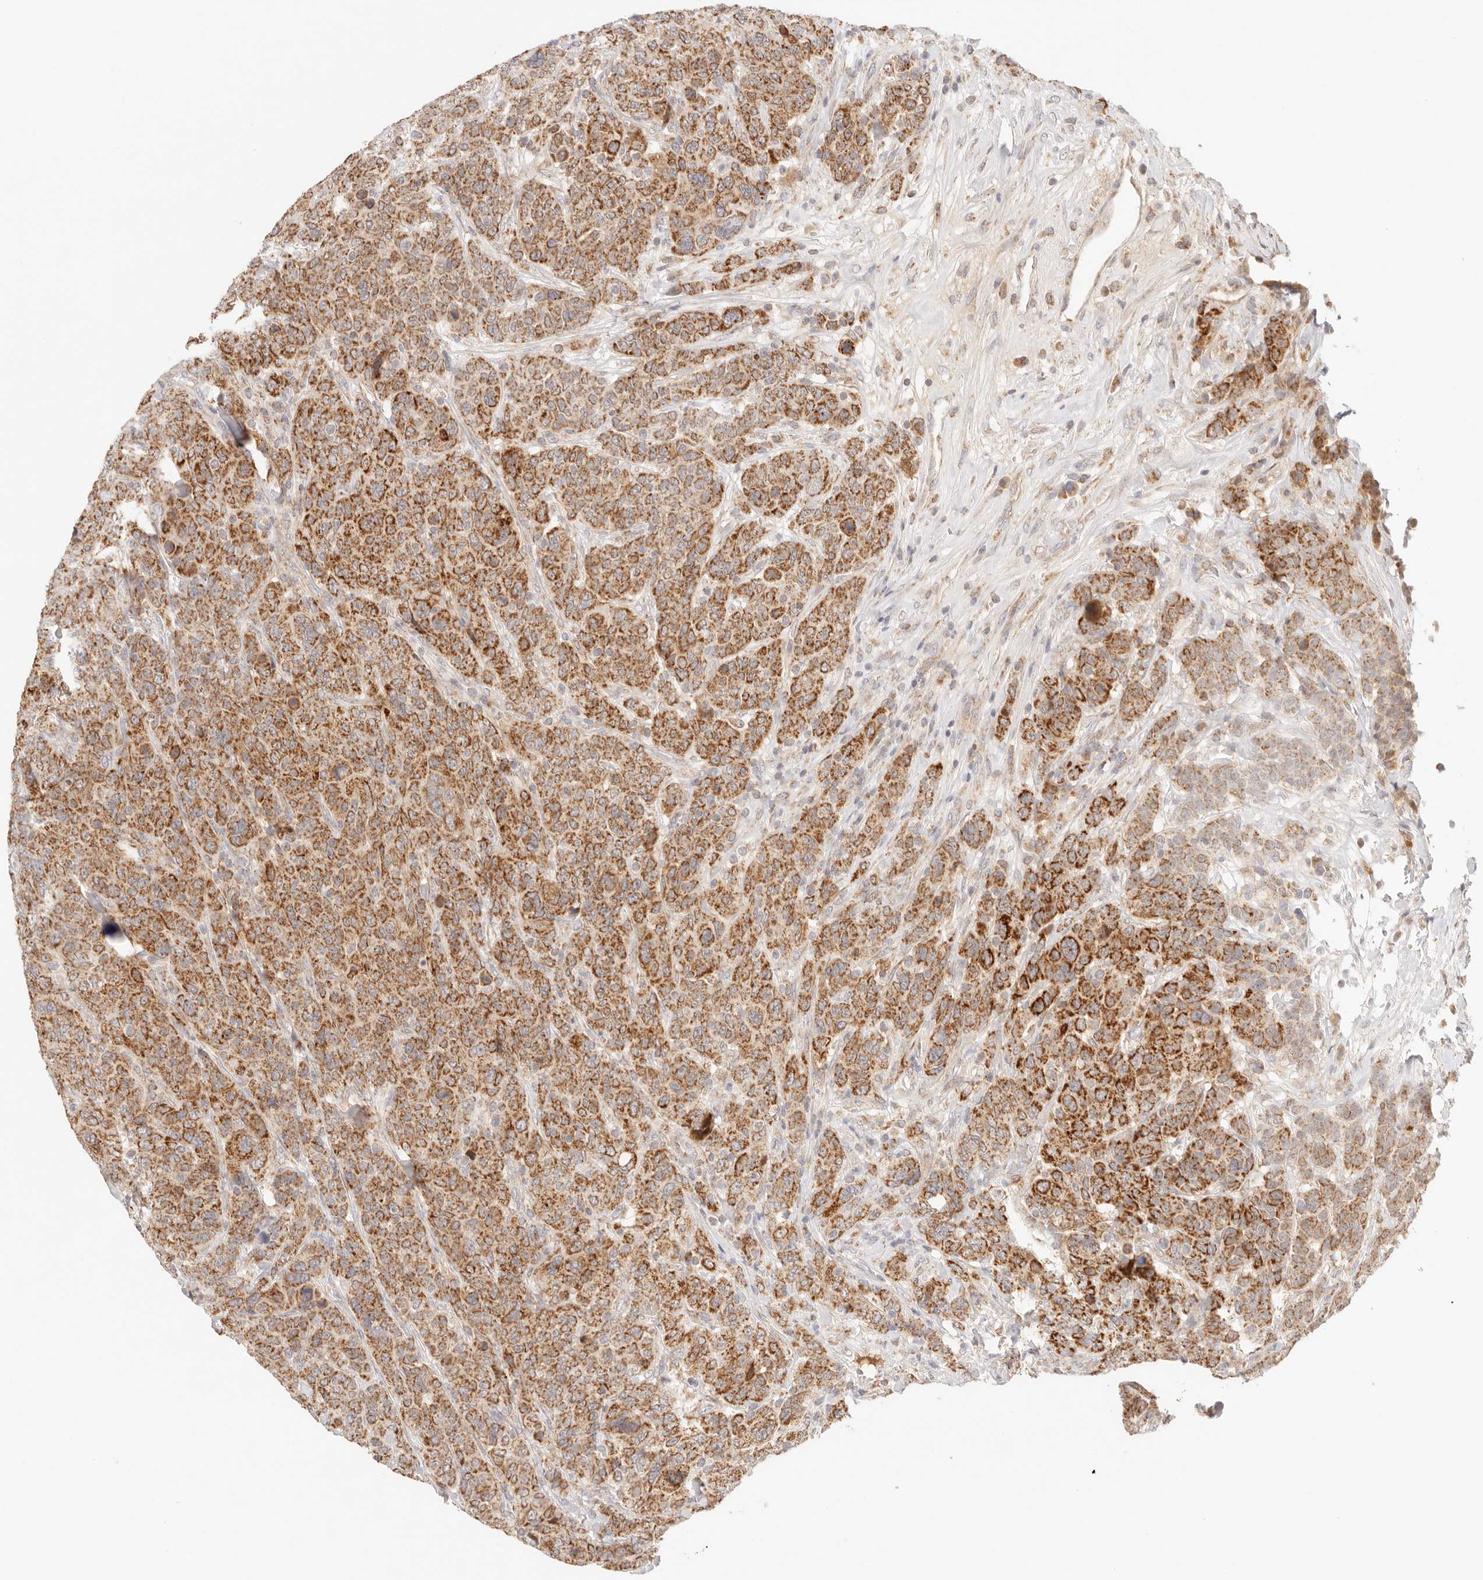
{"staining": {"intensity": "strong", "quantity": ">75%", "location": "cytoplasmic/membranous"}, "tissue": "breast cancer", "cell_type": "Tumor cells", "image_type": "cancer", "snomed": [{"axis": "morphology", "description": "Duct carcinoma"}, {"axis": "topography", "description": "Breast"}], "caption": "The immunohistochemical stain labels strong cytoplasmic/membranous expression in tumor cells of breast cancer (intraductal carcinoma) tissue. The staining was performed using DAB (3,3'-diaminobenzidine), with brown indicating positive protein expression. Nuclei are stained blue with hematoxylin.", "gene": "COA6", "patient": {"sex": "female", "age": 37}}